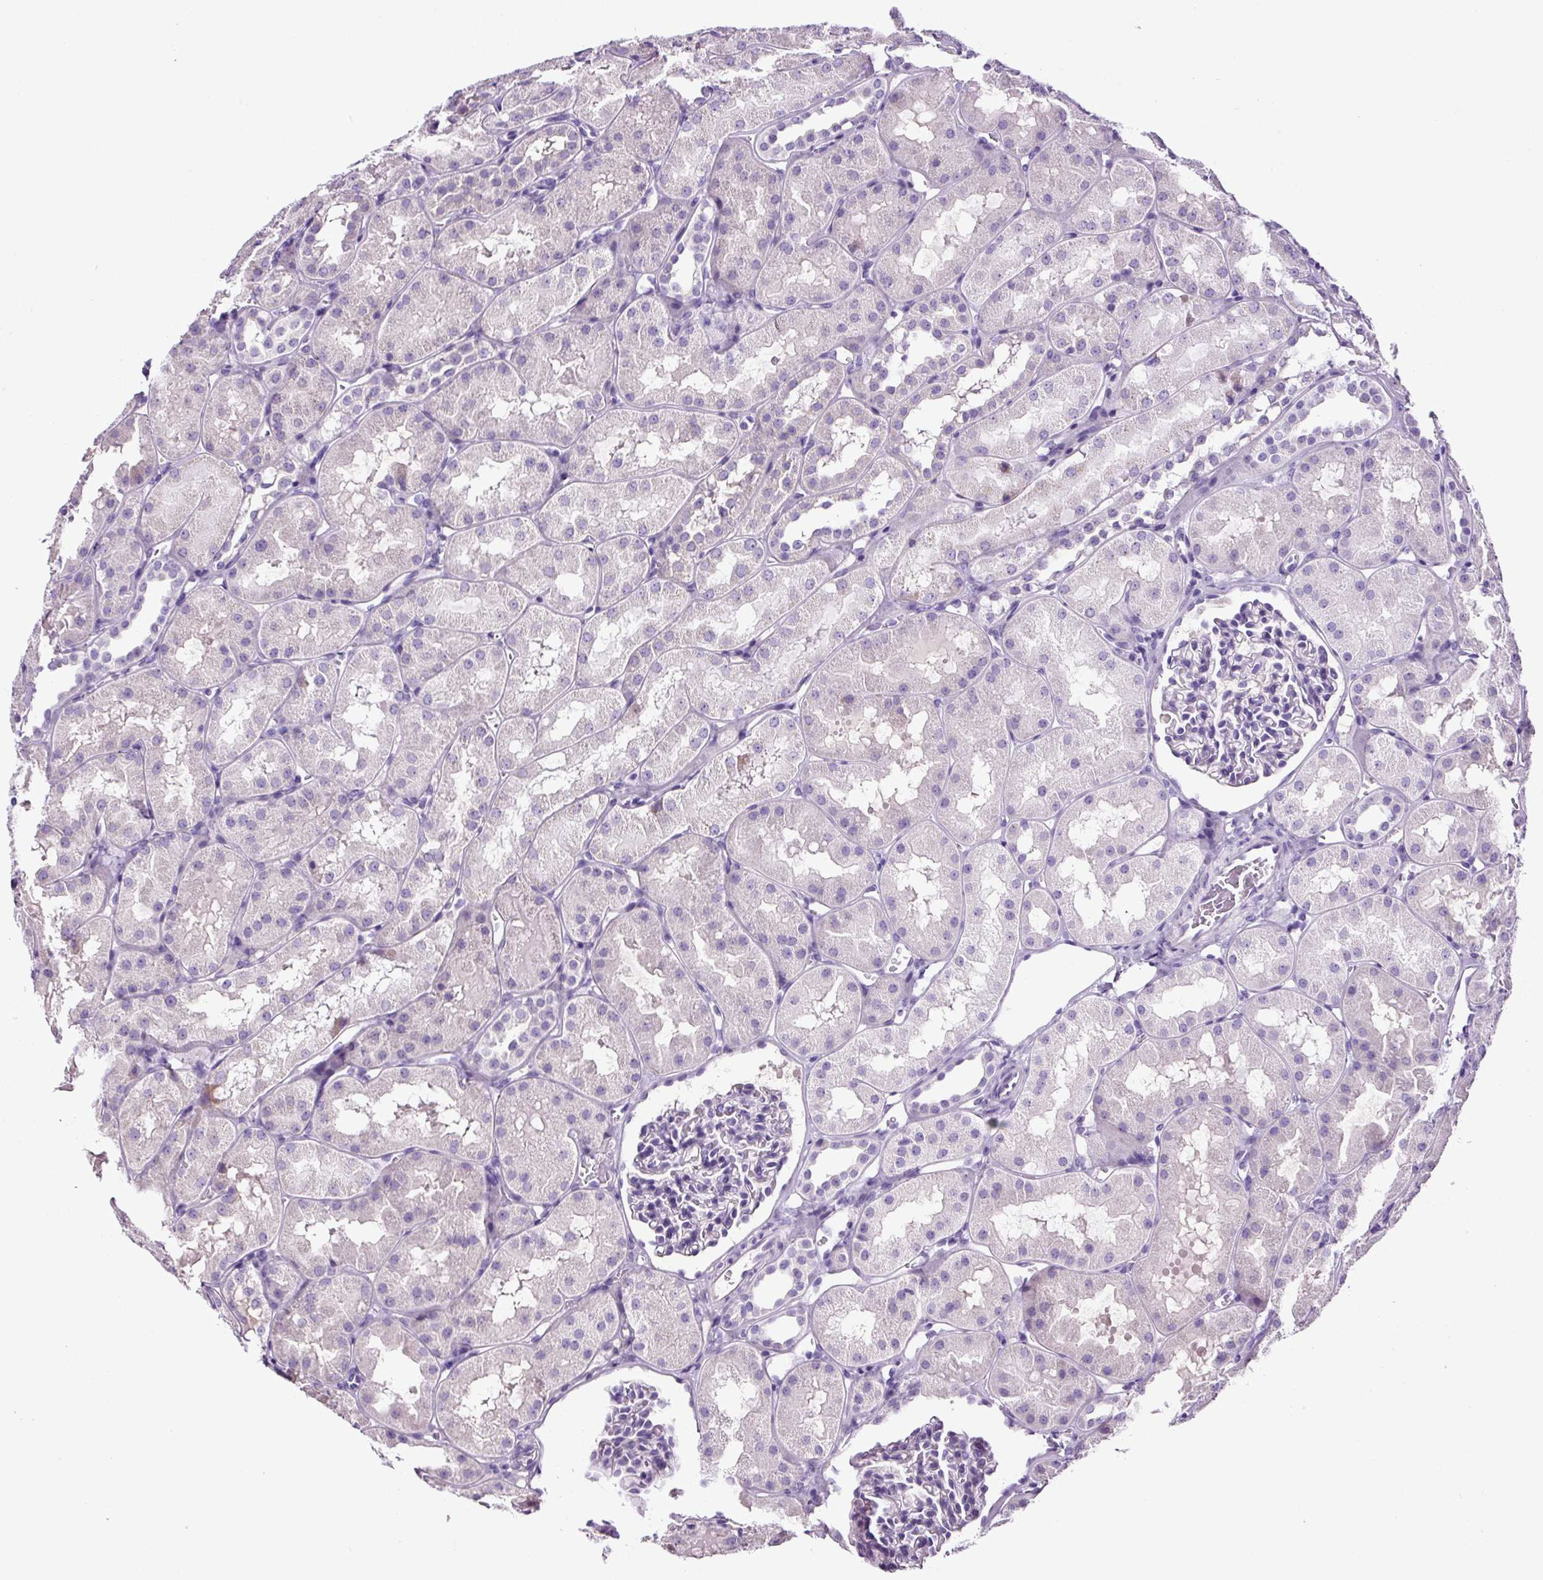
{"staining": {"intensity": "negative", "quantity": "none", "location": "none"}, "tissue": "kidney", "cell_type": "Cells in glomeruli", "image_type": "normal", "snomed": [{"axis": "morphology", "description": "Normal tissue, NOS"}, {"axis": "topography", "description": "Kidney"}, {"axis": "topography", "description": "Urinary bladder"}], "caption": "High magnification brightfield microscopy of normal kidney stained with DAB (brown) and counterstained with hematoxylin (blue): cells in glomeruli show no significant staining. Nuclei are stained in blue.", "gene": "SP8", "patient": {"sex": "male", "age": 16}}